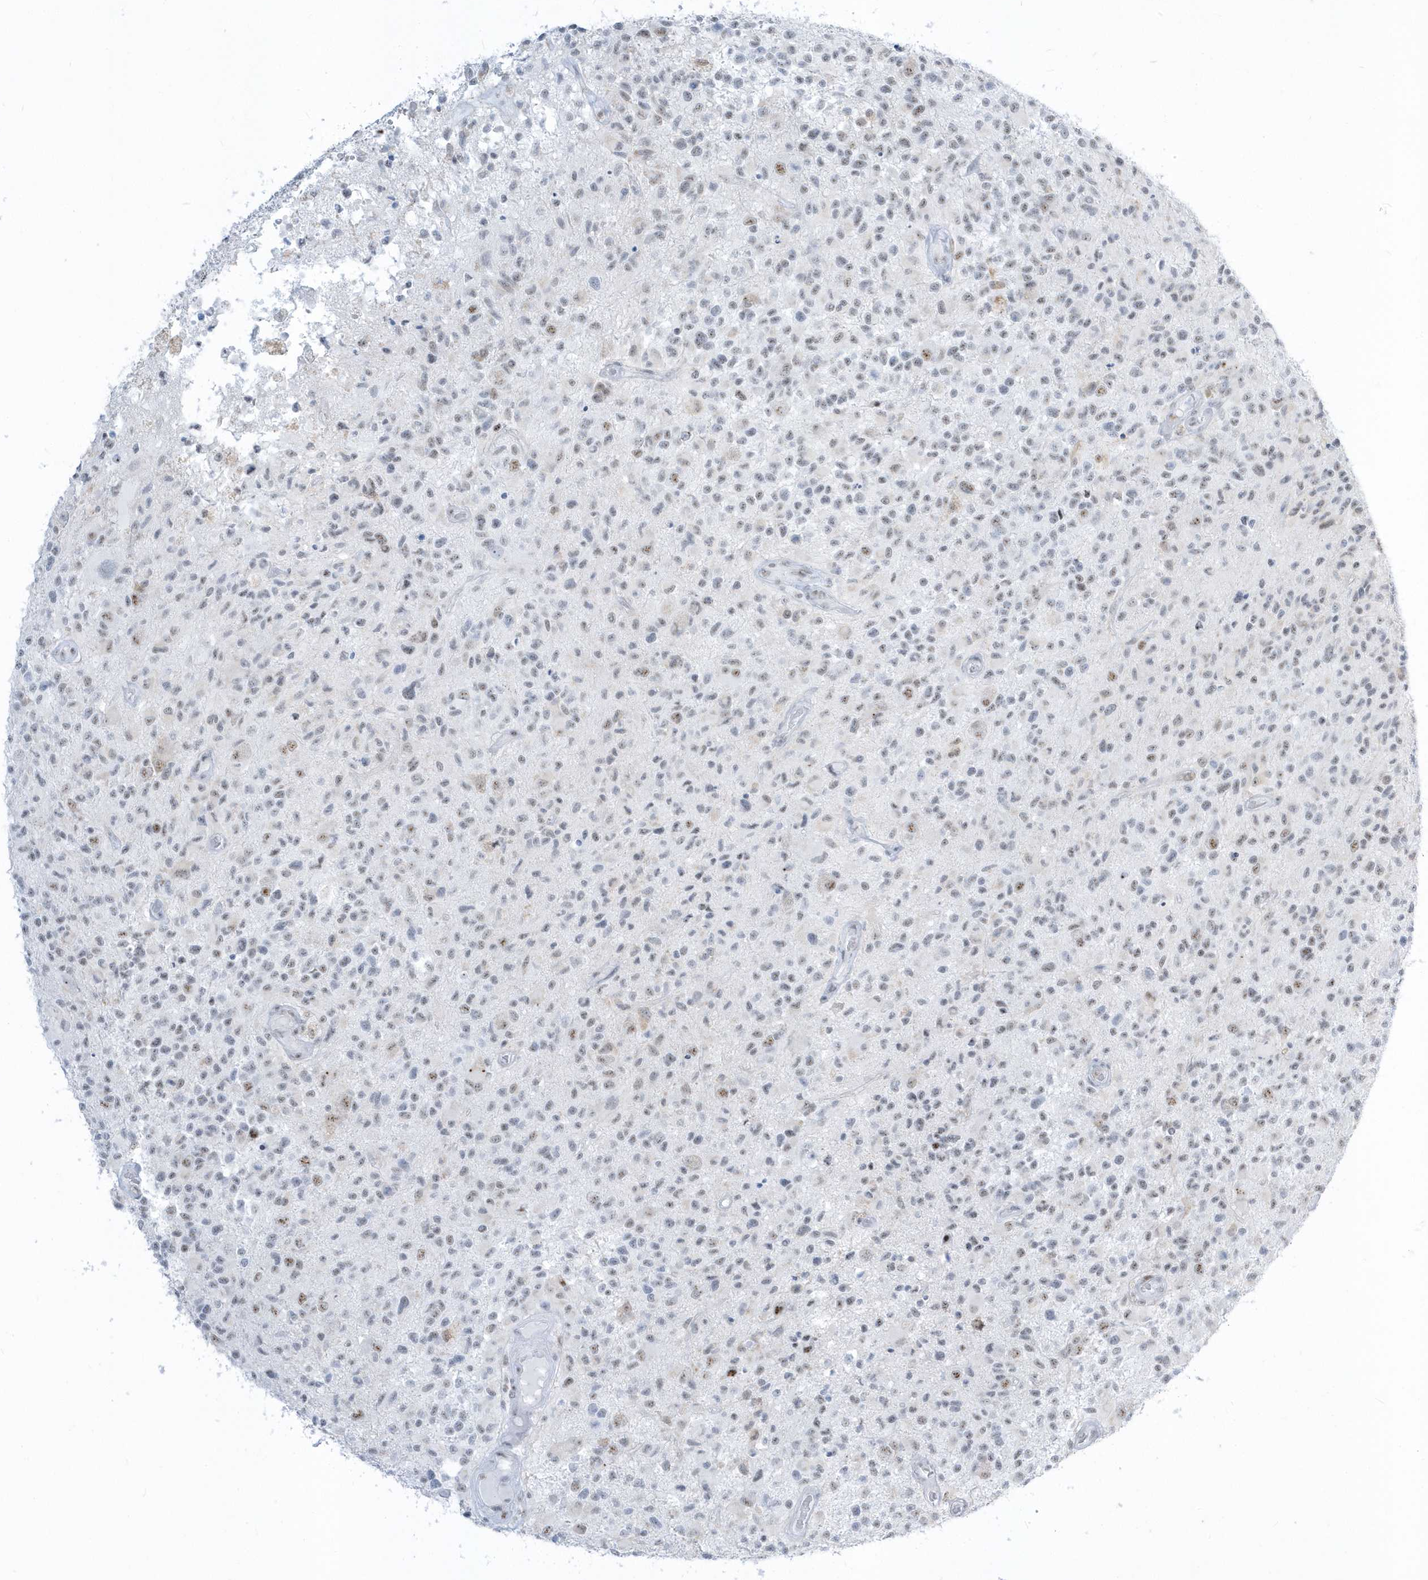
{"staining": {"intensity": "moderate", "quantity": "<25%", "location": "nuclear"}, "tissue": "glioma", "cell_type": "Tumor cells", "image_type": "cancer", "snomed": [{"axis": "morphology", "description": "Glioma, malignant, High grade"}, {"axis": "morphology", "description": "Glioblastoma, NOS"}, {"axis": "topography", "description": "Brain"}], "caption": "Immunohistochemistry (IHC) (DAB (3,3'-diaminobenzidine)) staining of human glioblastoma shows moderate nuclear protein expression in about <25% of tumor cells.", "gene": "PLEKHN1", "patient": {"sex": "male", "age": 60}}